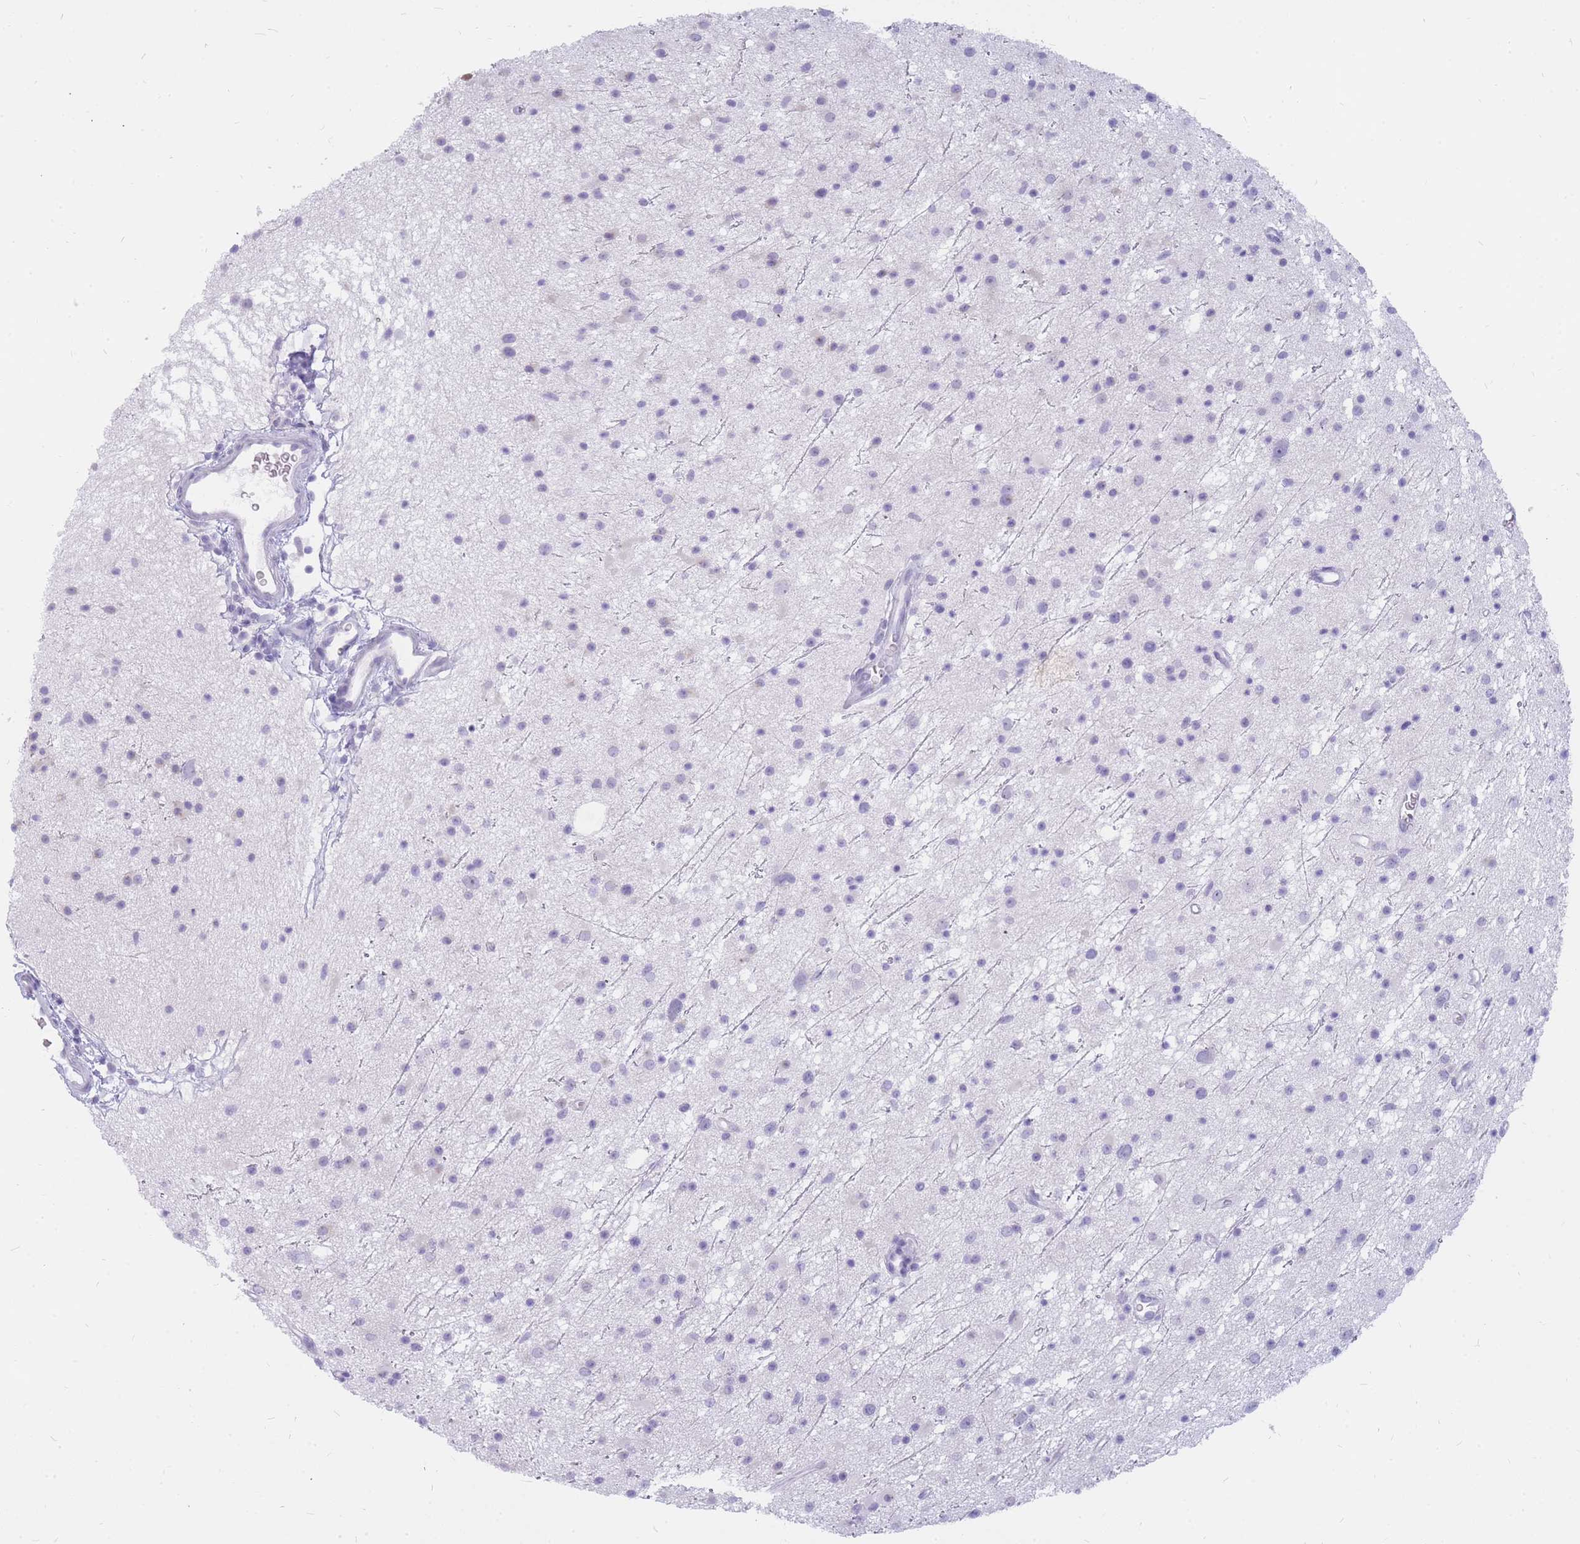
{"staining": {"intensity": "negative", "quantity": "none", "location": "none"}, "tissue": "glioma", "cell_type": "Tumor cells", "image_type": "cancer", "snomed": [{"axis": "morphology", "description": "Glioma, malignant, Low grade"}, {"axis": "topography", "description": "Cerebral cortex"}], "caption": "A high-resolution photomicrograph shows IHC staining of glioma, which exhibits no significant expression in tumor cells.", "gene": "INS", "patient": {"sex": "female", "age": 39}}